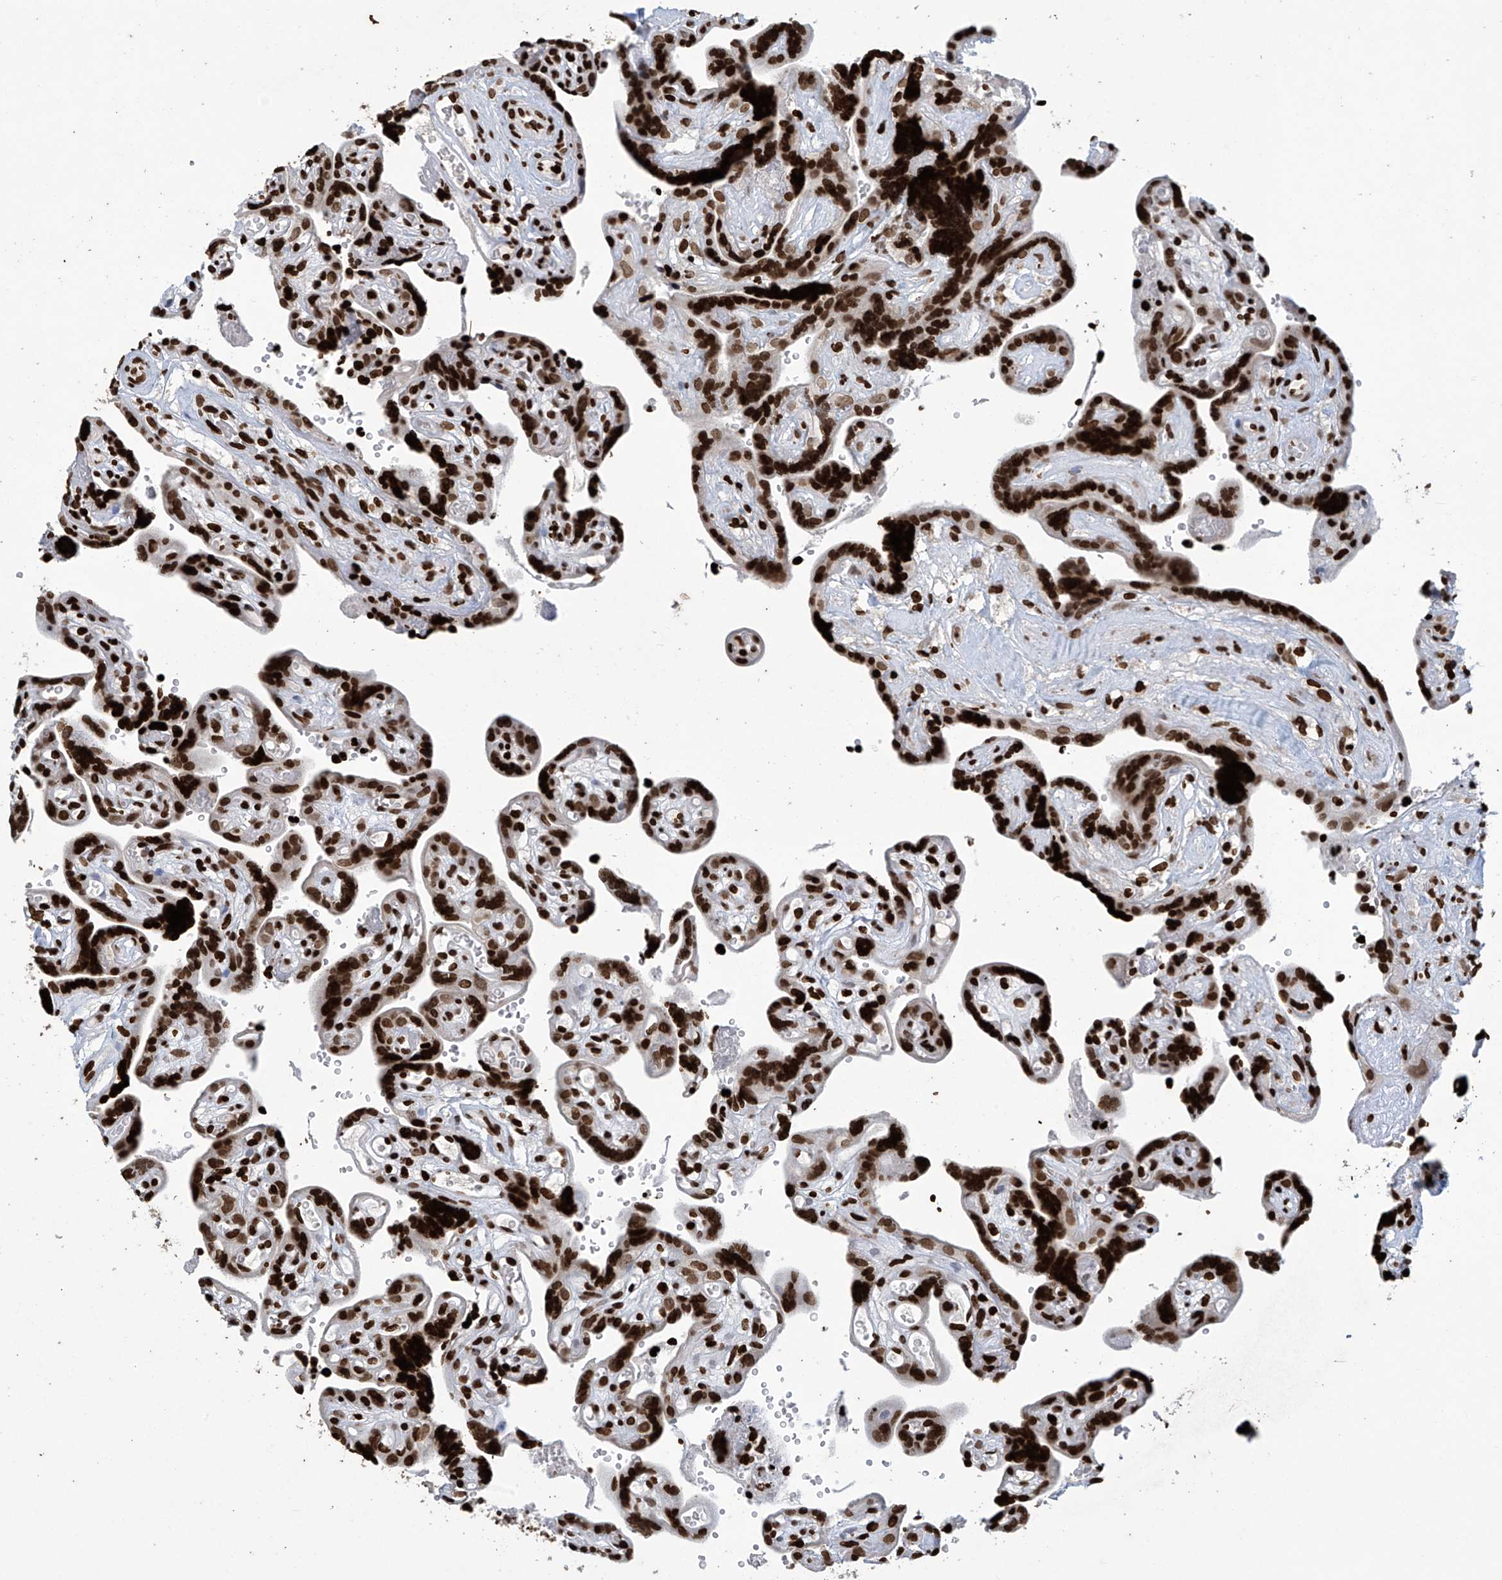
{"staining": {"intensity": "moderate", "quantity": ">75%", "location": "nuclear"}, "tissue": "placenta", "cell_type": "Decidual cells", "image_type": "normal", "snomed": [{"axis": "morphology", "description": "Normal tissue, NOS"}, {"axis": "topography", "description": "Placenta"}], "caption": "Unremarkable placenta was stained to show a protein in brown. There is medium levels of moderate nuclear staining in about >75% of decidual cells. Using DAB (3,3'-diaminobenzidine) (brown) and hematoxylin (blue) stains, captured at high magnification using brightfield microscopy.", "gene": "H4C16", "patient": {"sex": "female", "age": 30}}